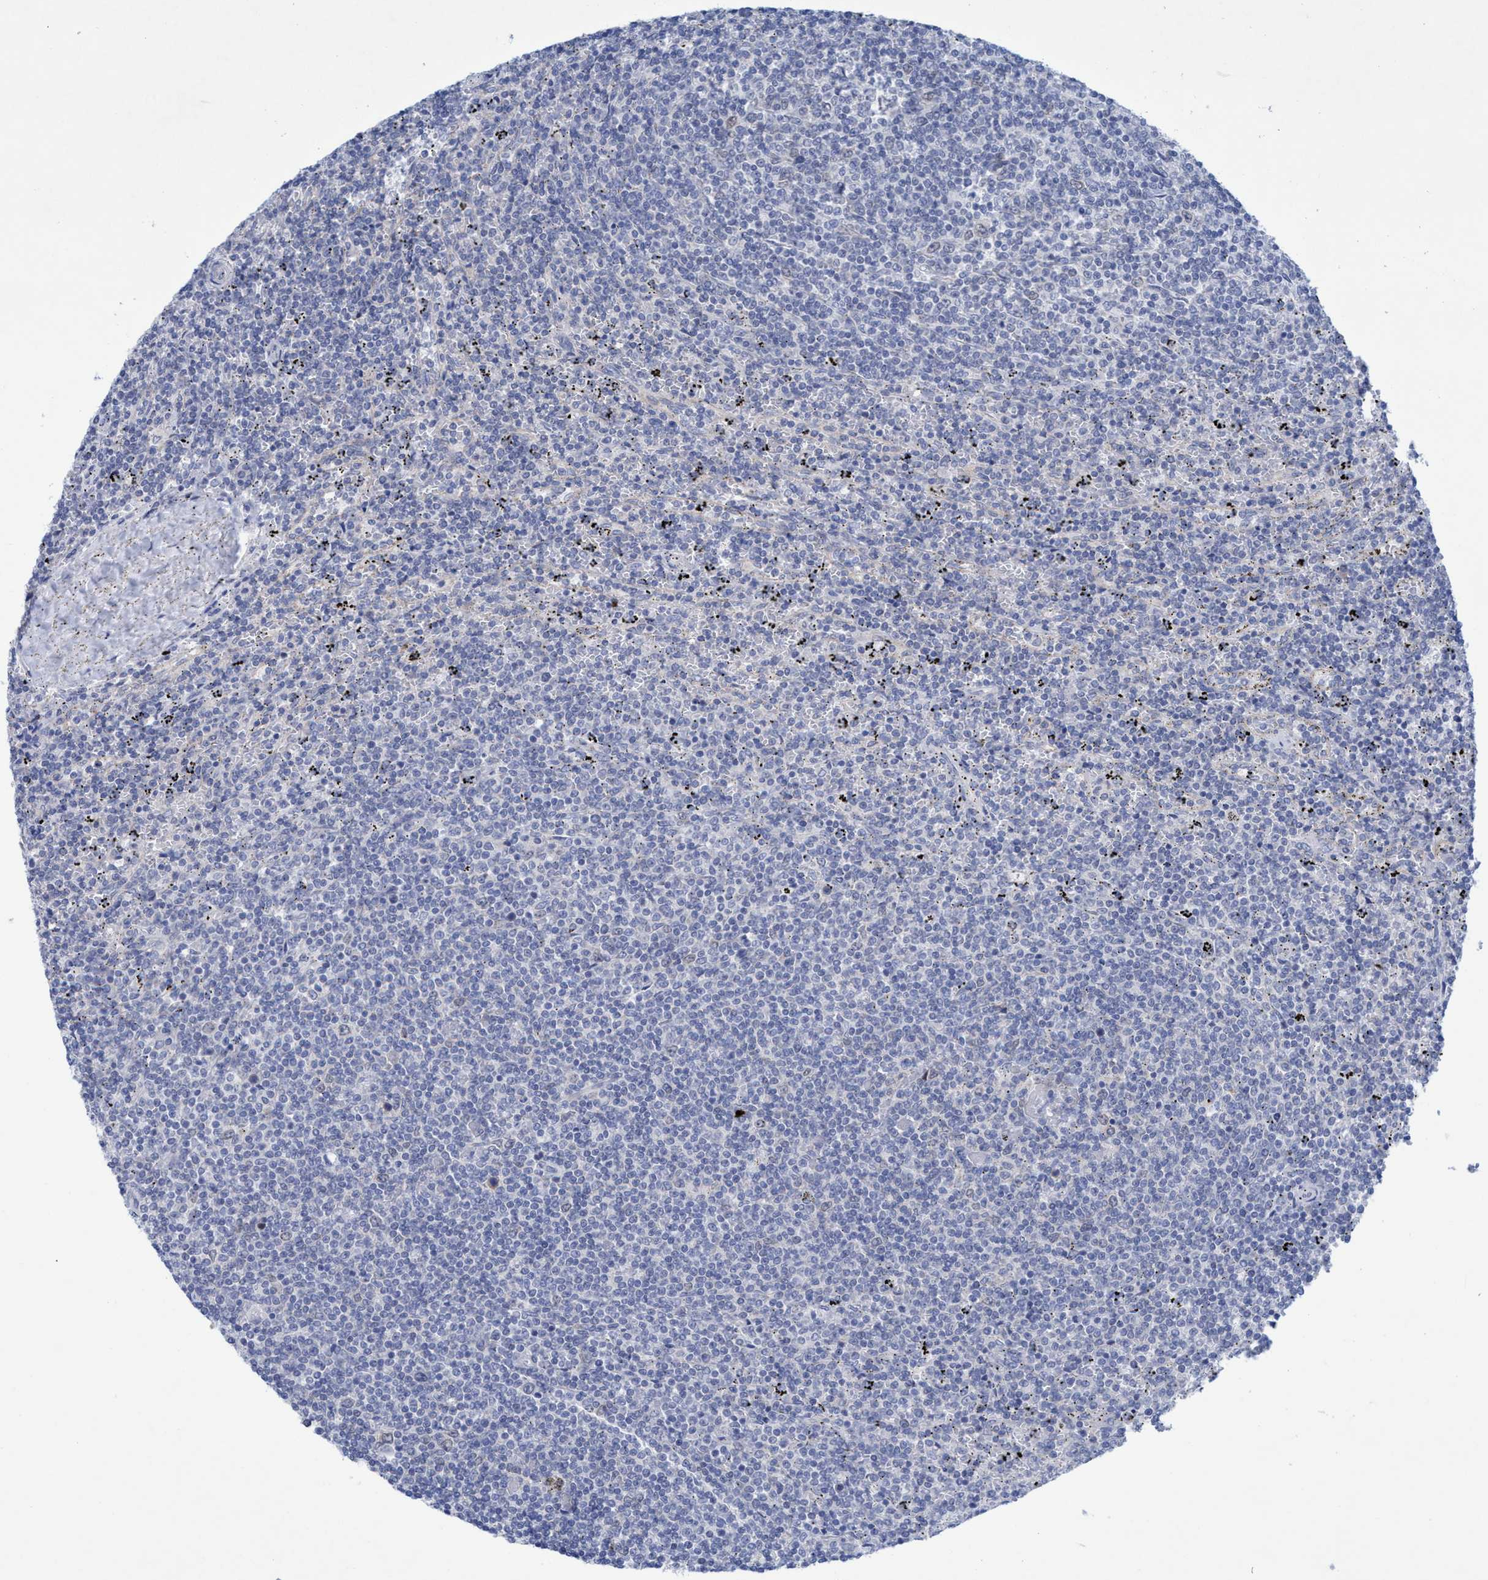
{"staining": {"intensity": "negative", "quantity": "none", "location": "none"}, "tissue": "lymphoma", "cell_type": "Tumor cells", "image_type": "cancer", "snomed": [{"axis": "morphology", "description": "Malignant lymphoma, non-Hodgkin's type, Low grade"}, {"axis": "topography", "description": "Spleen"}], "caption": "Tumor cells show no significant staining in malignant lymphoma, non-Hodgkin's type (low-grade). The staining is performed using DAB (3,3'-diaminobenzidine) brown chromogen with nuclei counter-stained in using hematoxylin.", "gene": "RSAD1", "patient": {"sex": "female", "age": 50}}